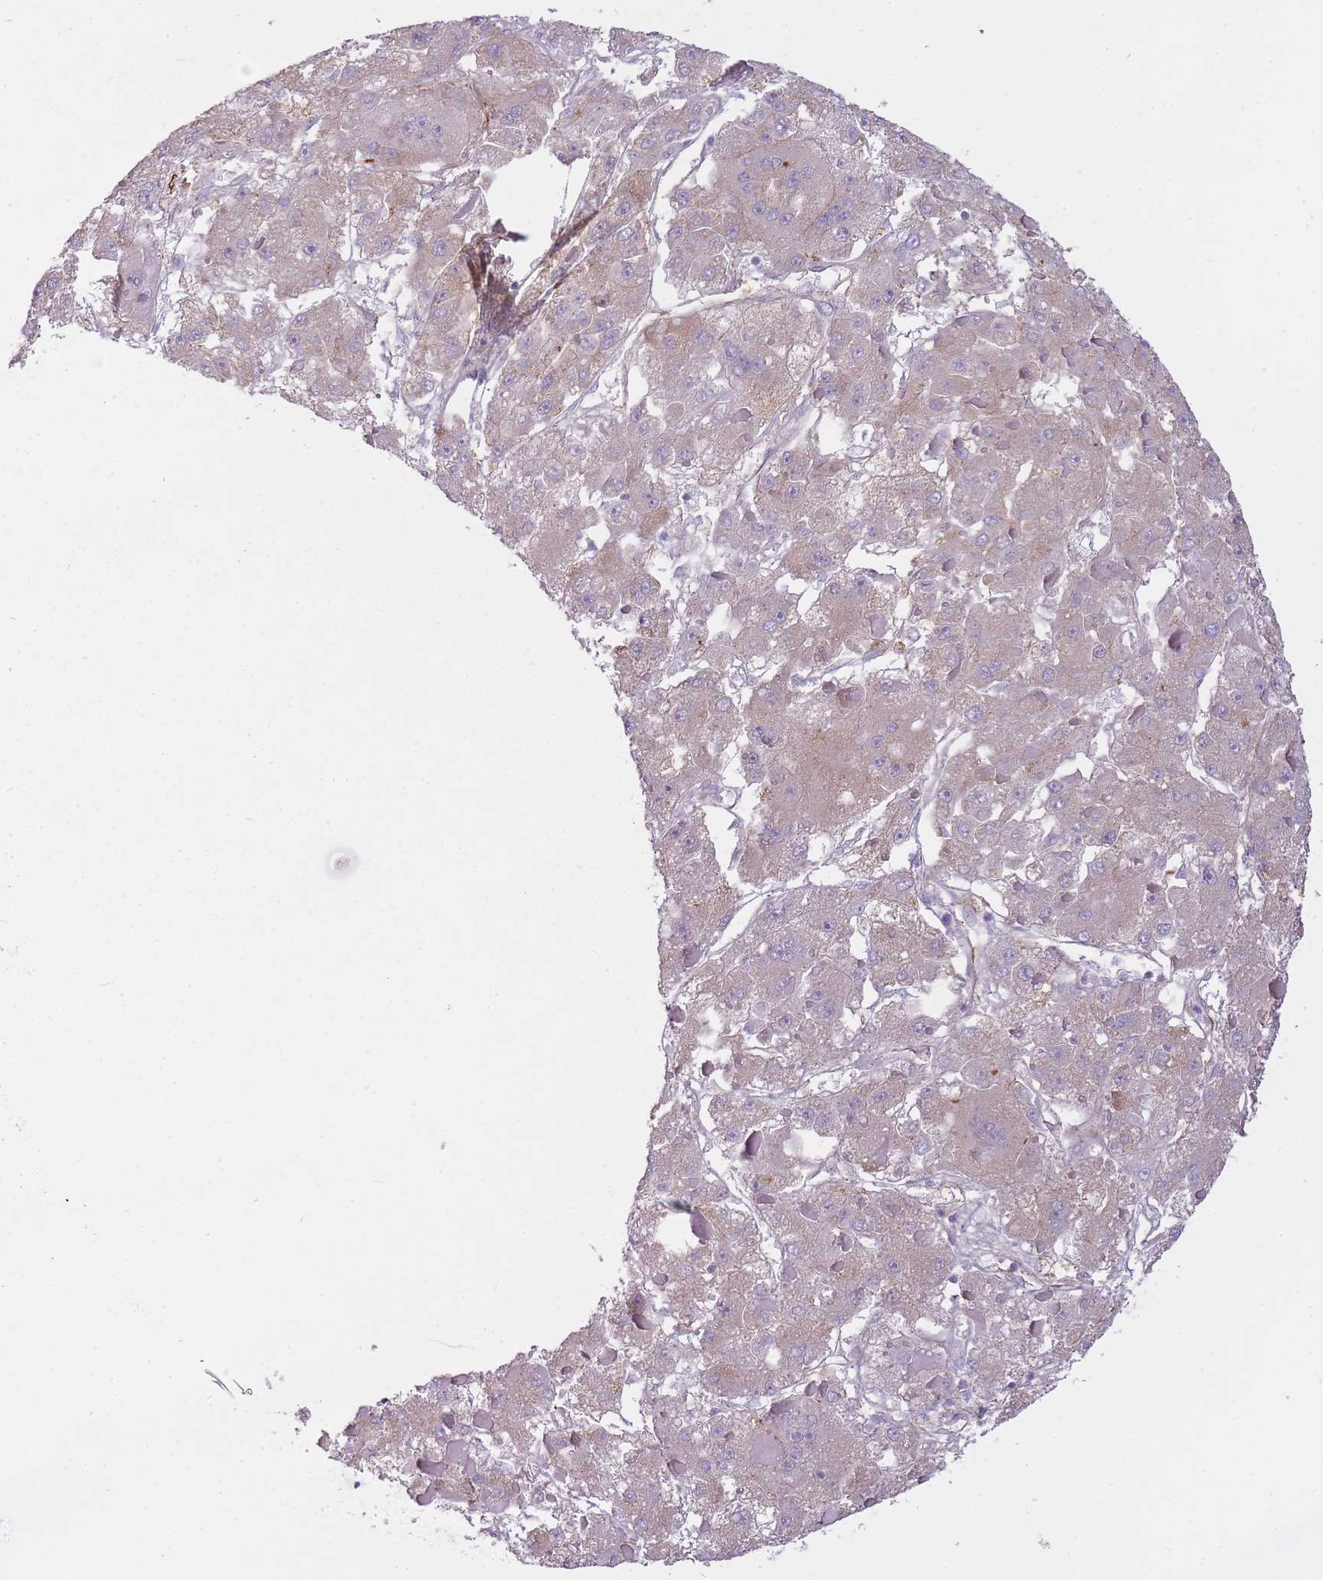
{"staining": {"intensity": "moderate", "quantity": "25%-75%", "location": "cytoplasmic/membranous"}, "tissue": "liver cancer", "cell_type": "Tumor cells", "image_type": "cancer", "snomed": [{"axis": "morphology", "description": "Carcinoma, Hepatocellular, NOS"}, {"axis": "topography", "description": "Liver"}], "caption": "Moderate cytoplasmic/membranous protein expression is present in about 25%-75% of tumor cells in liver cancer.", "gene": "PGRMC2", "patient": {"sex": "female", "age": 73}}